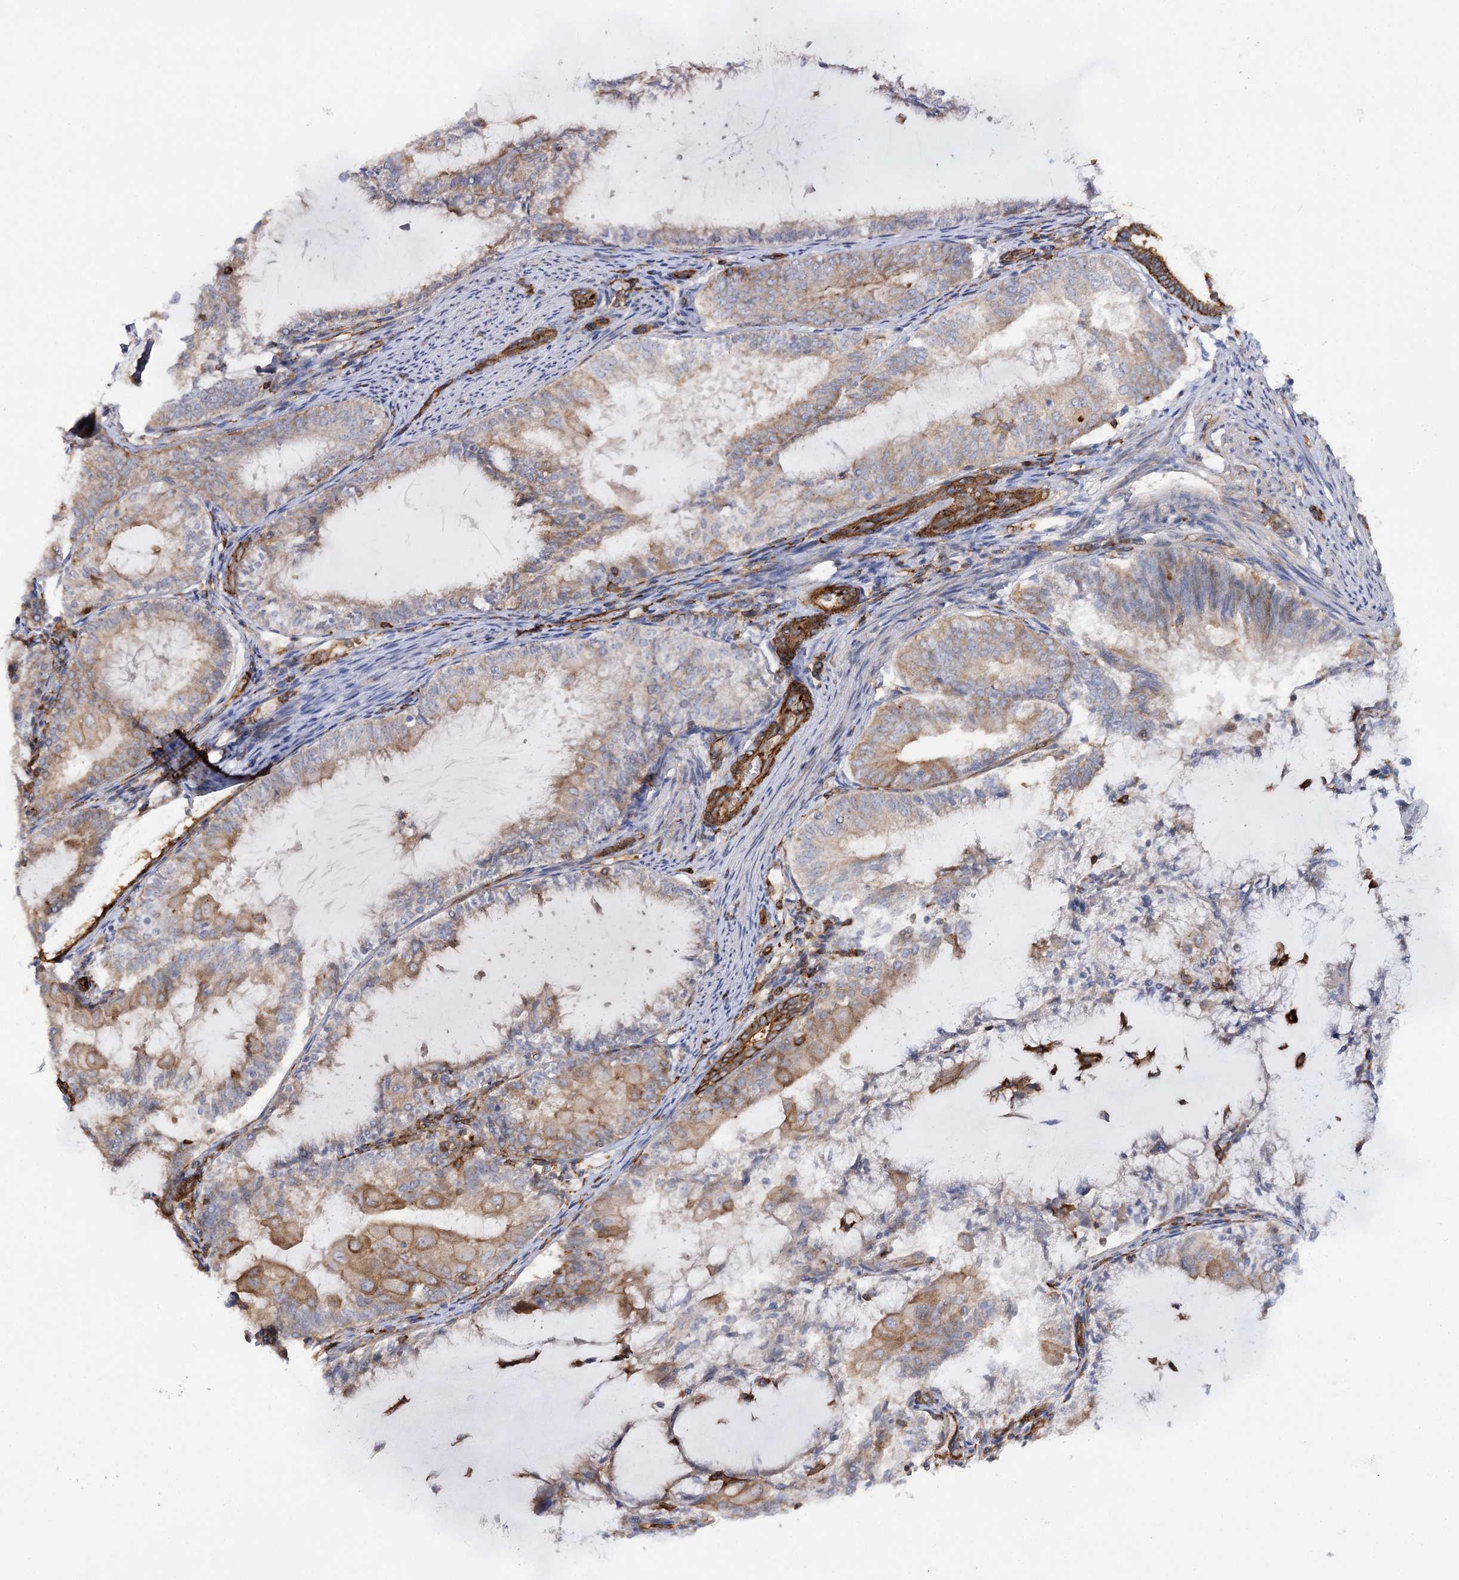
{"staining": {"intensity": "weak", "quantity": "25%-75%", "location": "cytoplasmic/membranous"}, "tissue": "endometrial cancer", "cell_type": "Tumor cells", "image_type": "cancer", "snomed": [{"axis": "morphology", "description": "Adenocarcinoma, NOS"}, {"axis": "topography", "description": "Endometrium"}], "caption": "Endometrial cancer (adenocarcinoma) stained with a protein marker exhibits weak staining in tumor cells.", "gene": "SYNPO2", "patient": {"sex": "female", "age": 81}}